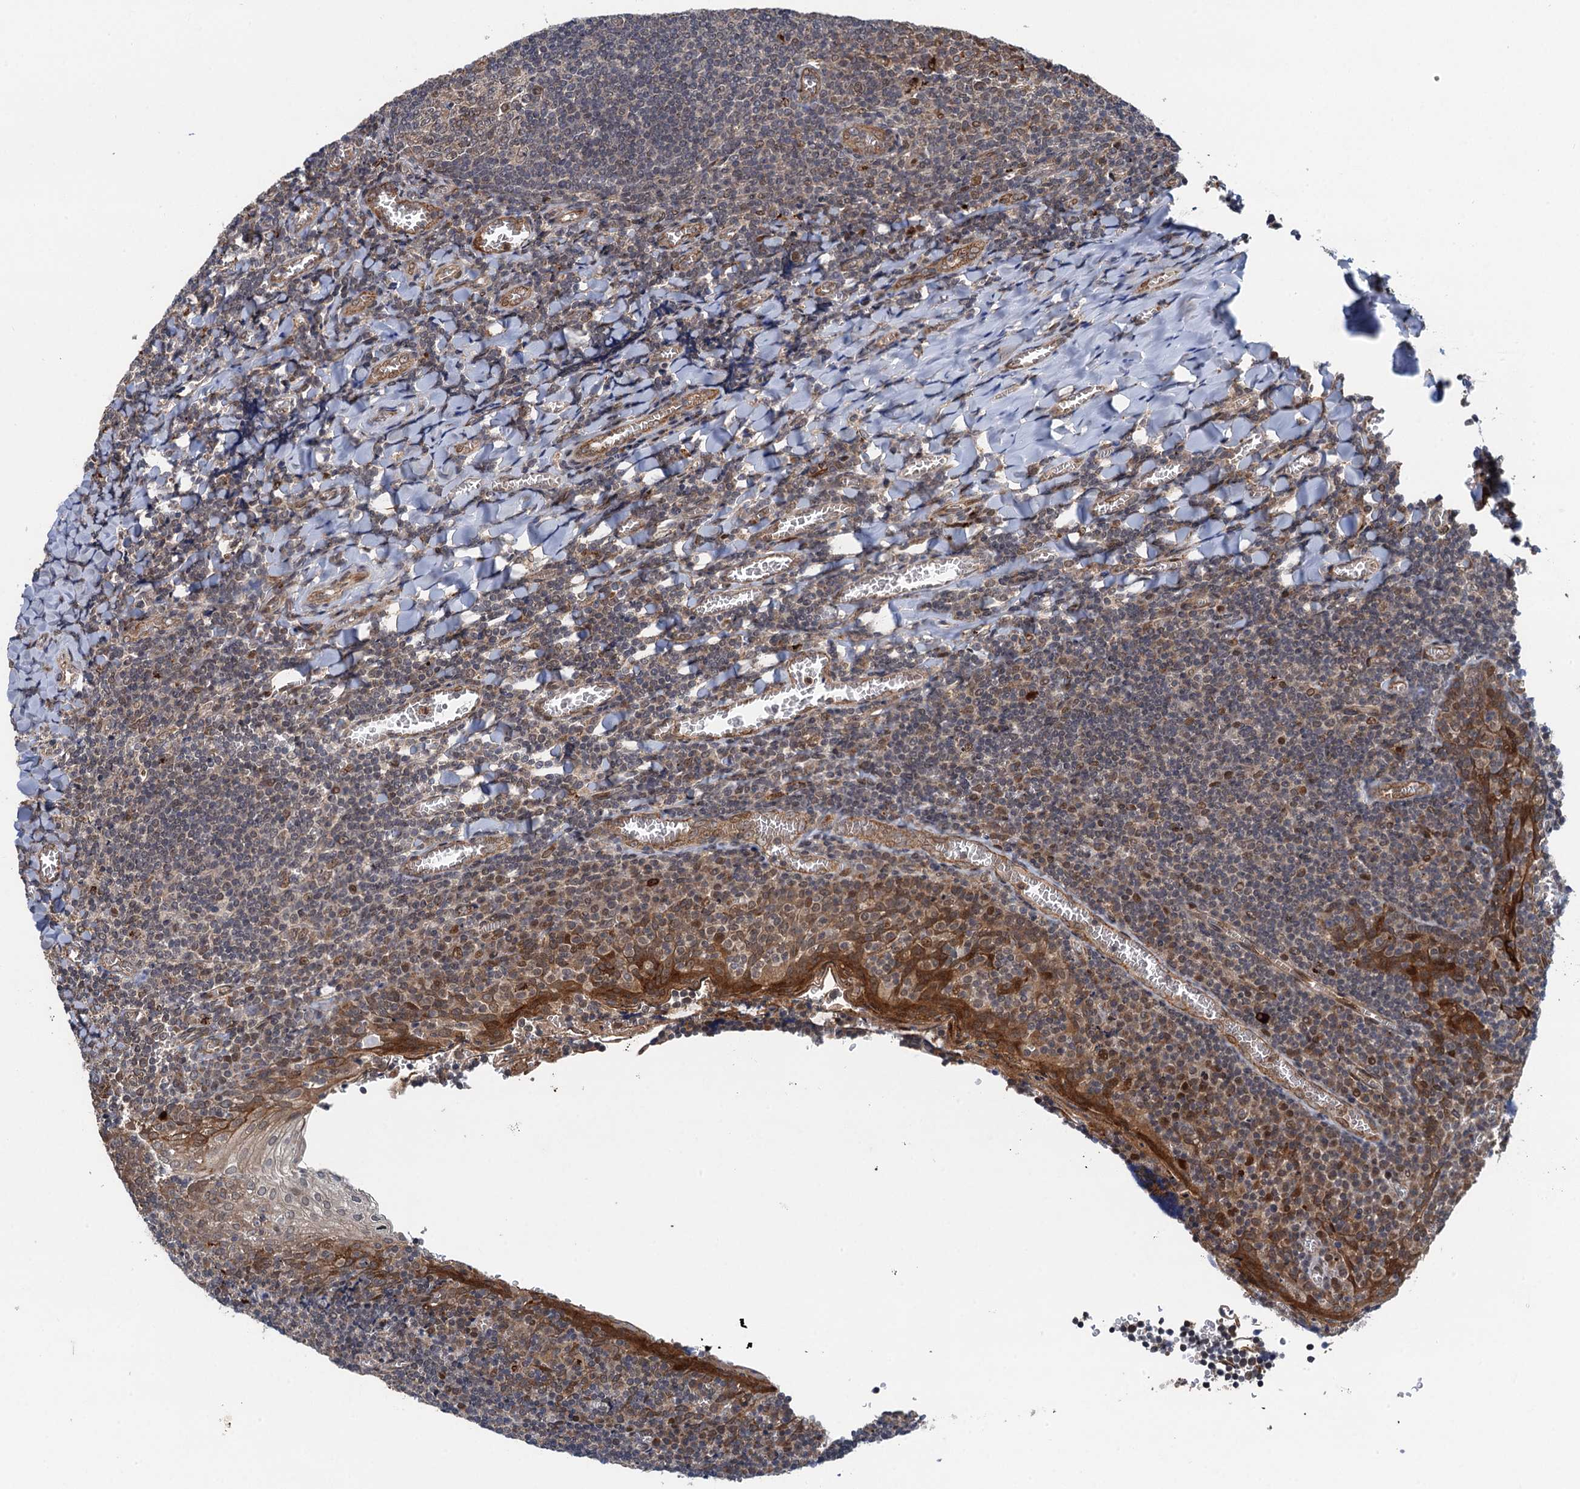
{"staining": {"intensity": "negative", "quantity": "none", "location": "none"}, "tissue": "tonsil", "cell_type": "Germinal center cells", "image_type": "normal", "snomed": [{"axis": "morphology", "description": "Normal tissue, NOS"}, {"axis": "topography", "description": "Tonsil"}], "caption": "Tonsil stained for a protein using IHC reveals no positivity germinal center cells.", "gene": "NLRP10", "patient": {"sex": "male", "age": 27}}